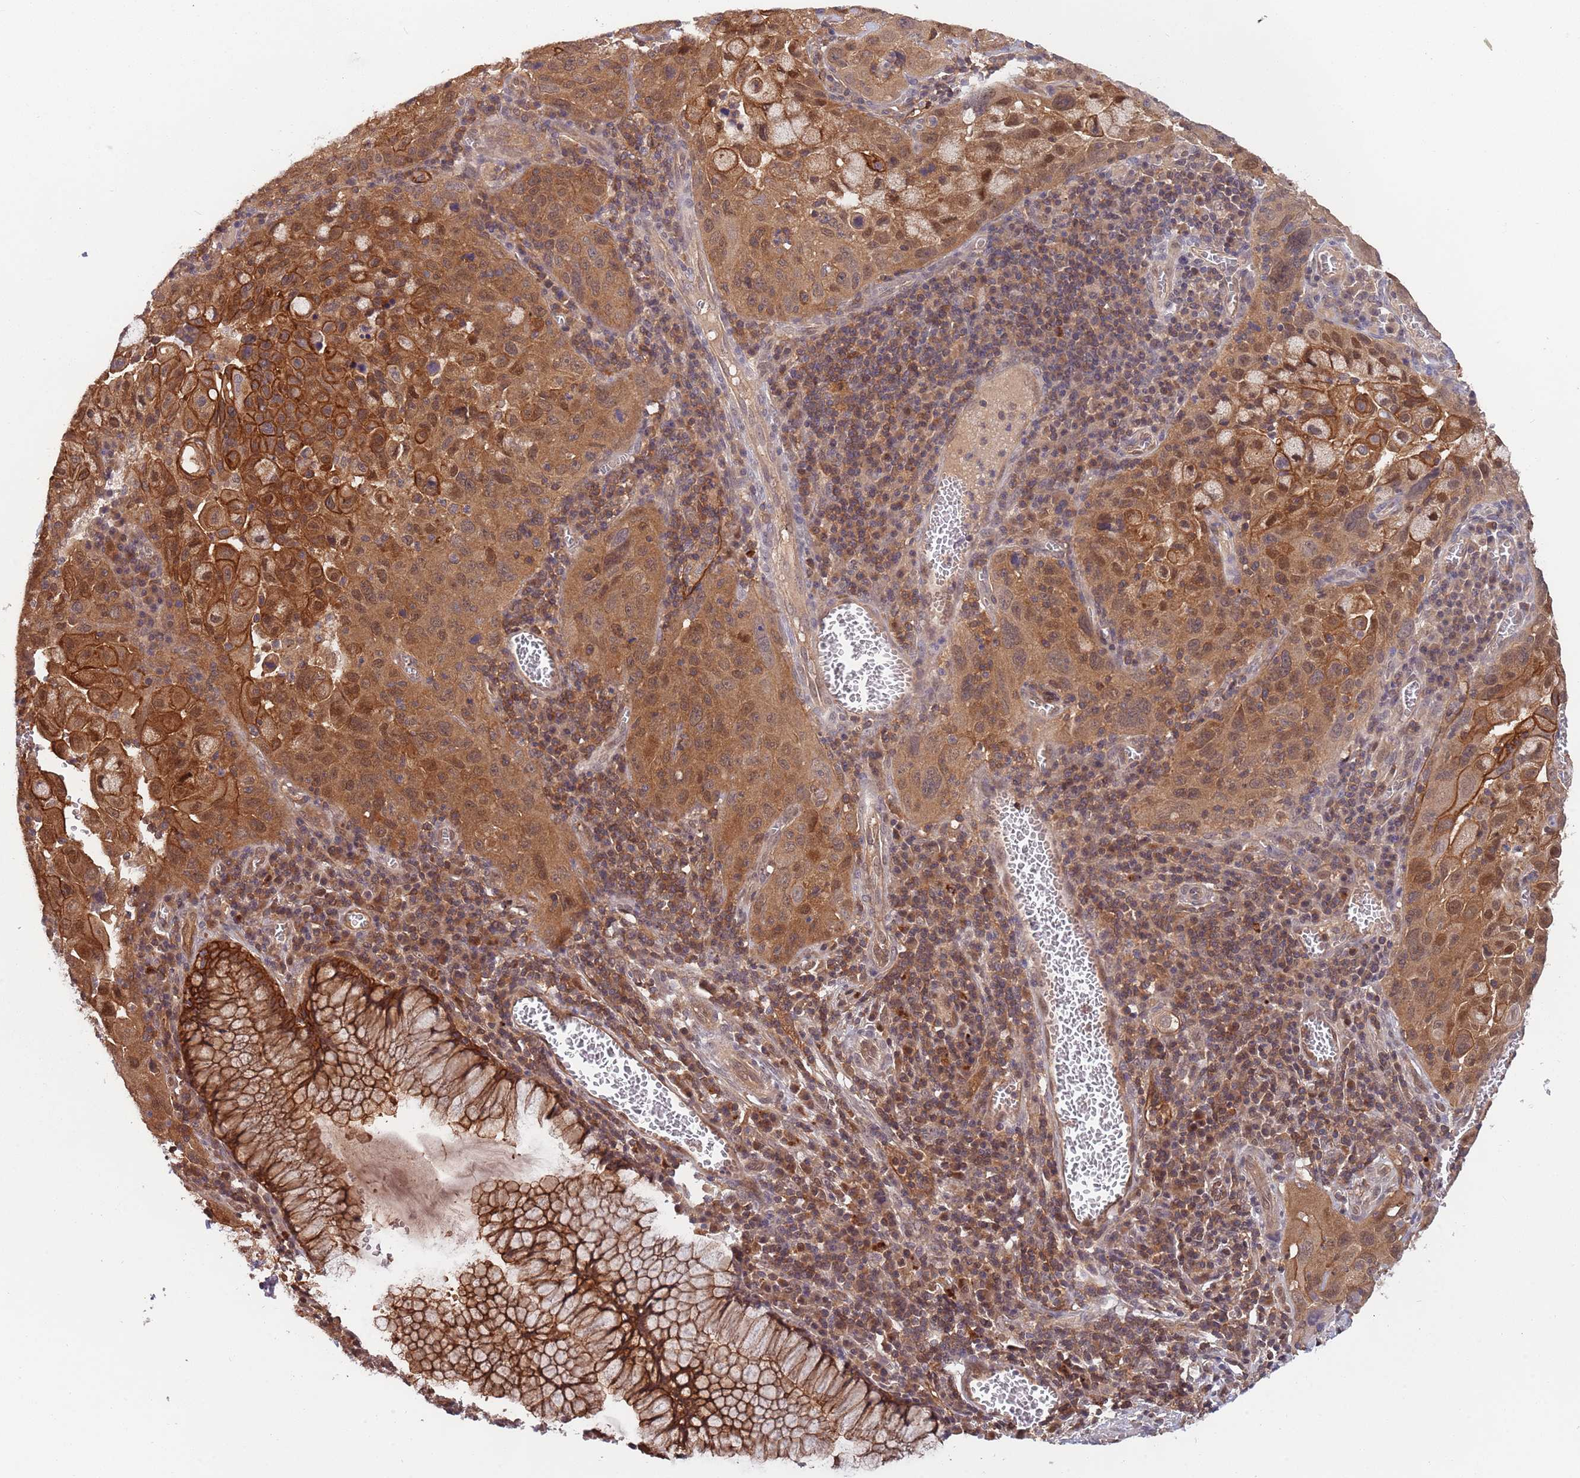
{"staining": {"intensity": "strong", "quantity": ">75%", "location": "cytoplasmic/membranous,nuclear"}, "tissue": "cervical cancer", "cell_type": "Tumor cells", "image_type": "cancer", "snomed": [{"axis": "morphology", "description": "Squamous cell carcinoma, NOS"}, {"axis": "topography", "description": "Cervix"}], "caption": "A high amount of strong cytoplasmic/membranous and nuclear staining is seen in approximately >75% of tumor cells in cervical squamous cell carcinoma tissue. (DAB (3,3'-diaminobenzidine) IHC with brightfield microscopy, high magnification).", "gene": "GSDMD", "patient": {"sex": "female", "age": 42}}